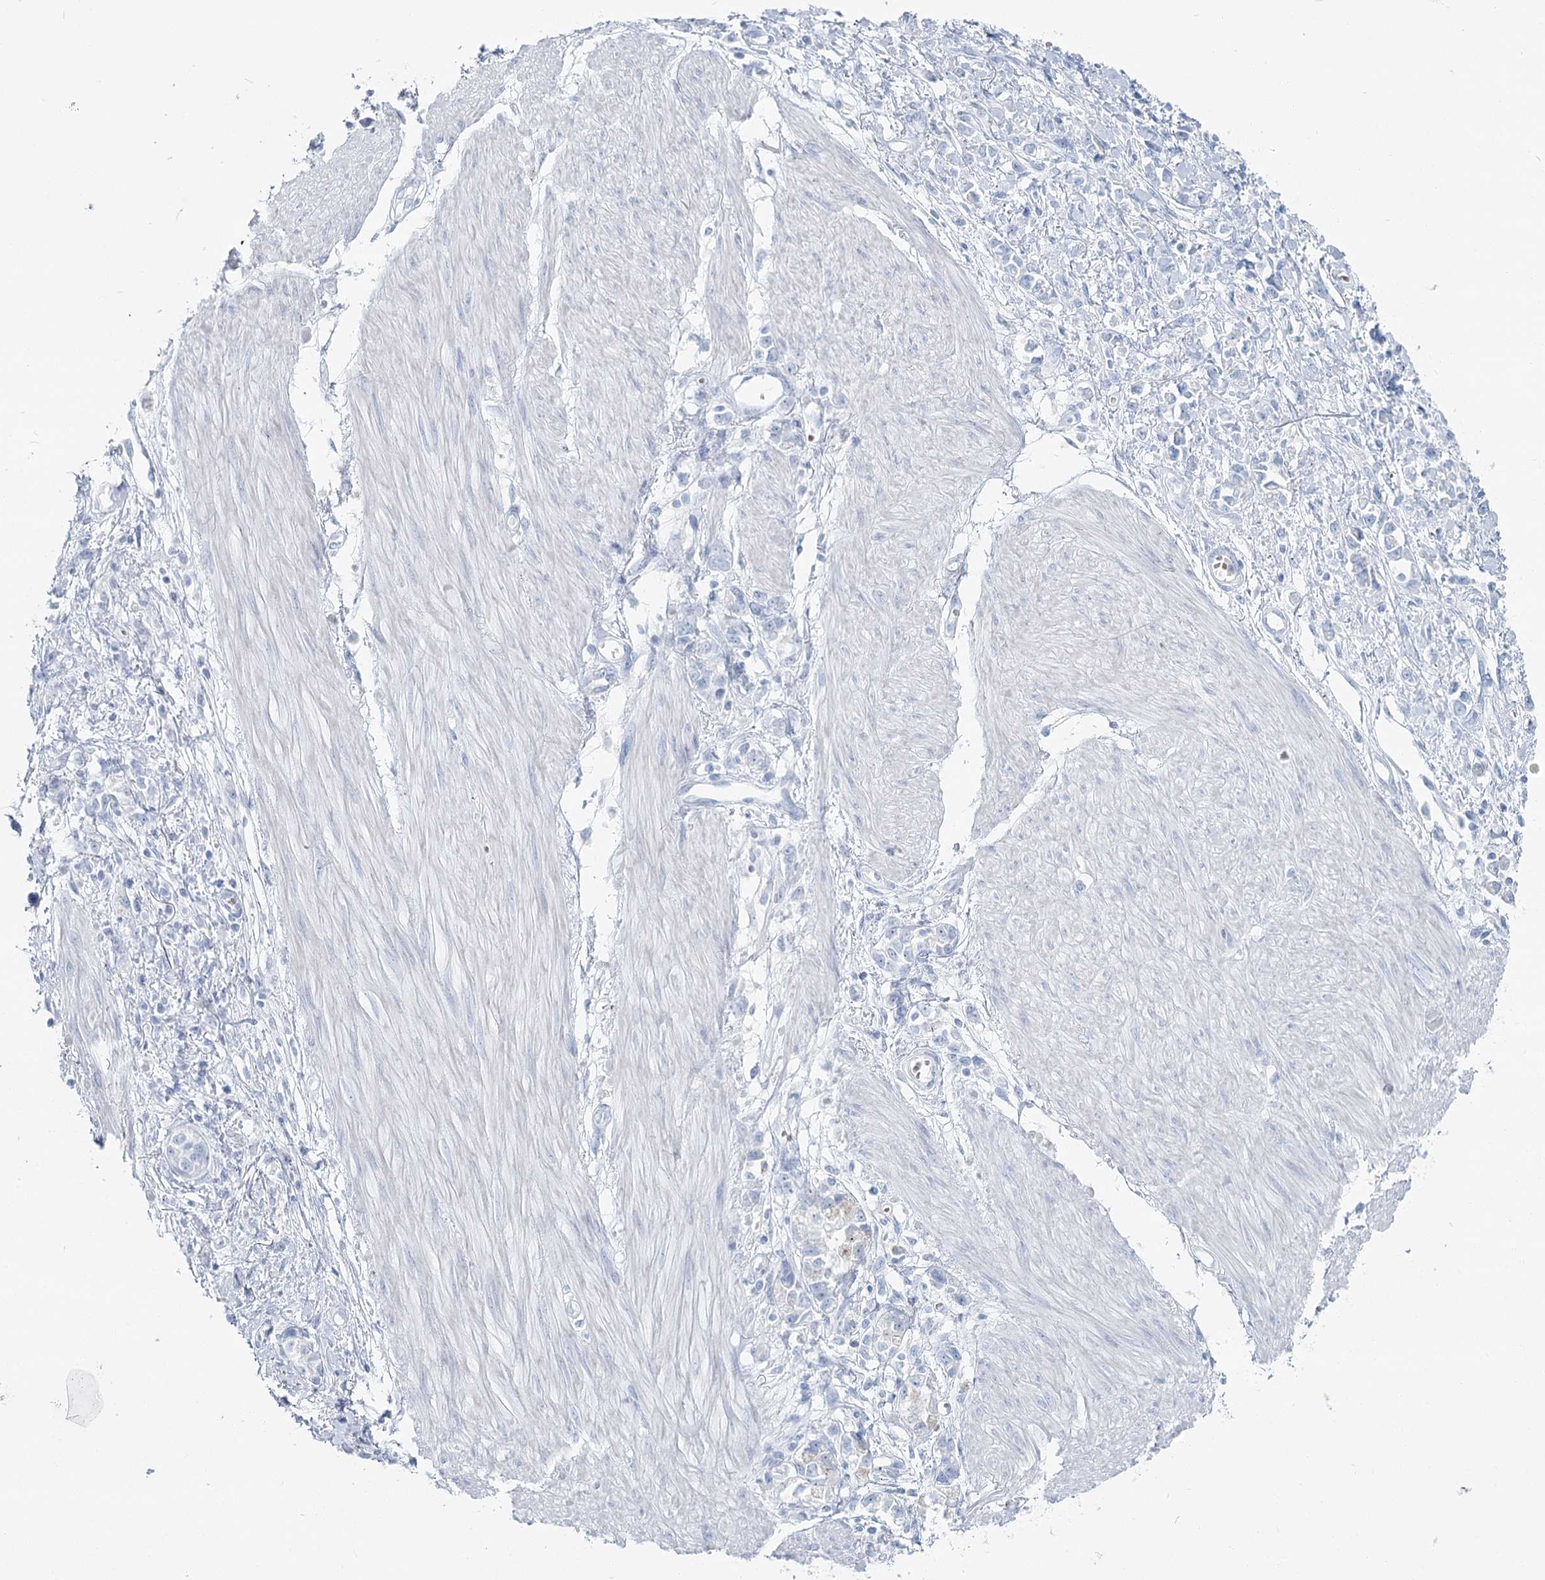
{"staining": {"intensity": "negative", "quantity": "none", "location": "none"}, "tissue": "stomach cancer", "cell_type": "Tumor cells", "image_type": "cancer", "snomed": [{"axis": "morphology", "description": "Adenocarcinoma, NOS"}, {"axis": "topography", "description": "Stomach"}], "caption": "An immunohistochemistry micrograph of stomach cancer is shown. There is no staining in tumor cells of stomach cancer.", "gene": "IFIT5", "patient": {"sex": "female", "age": 76}}